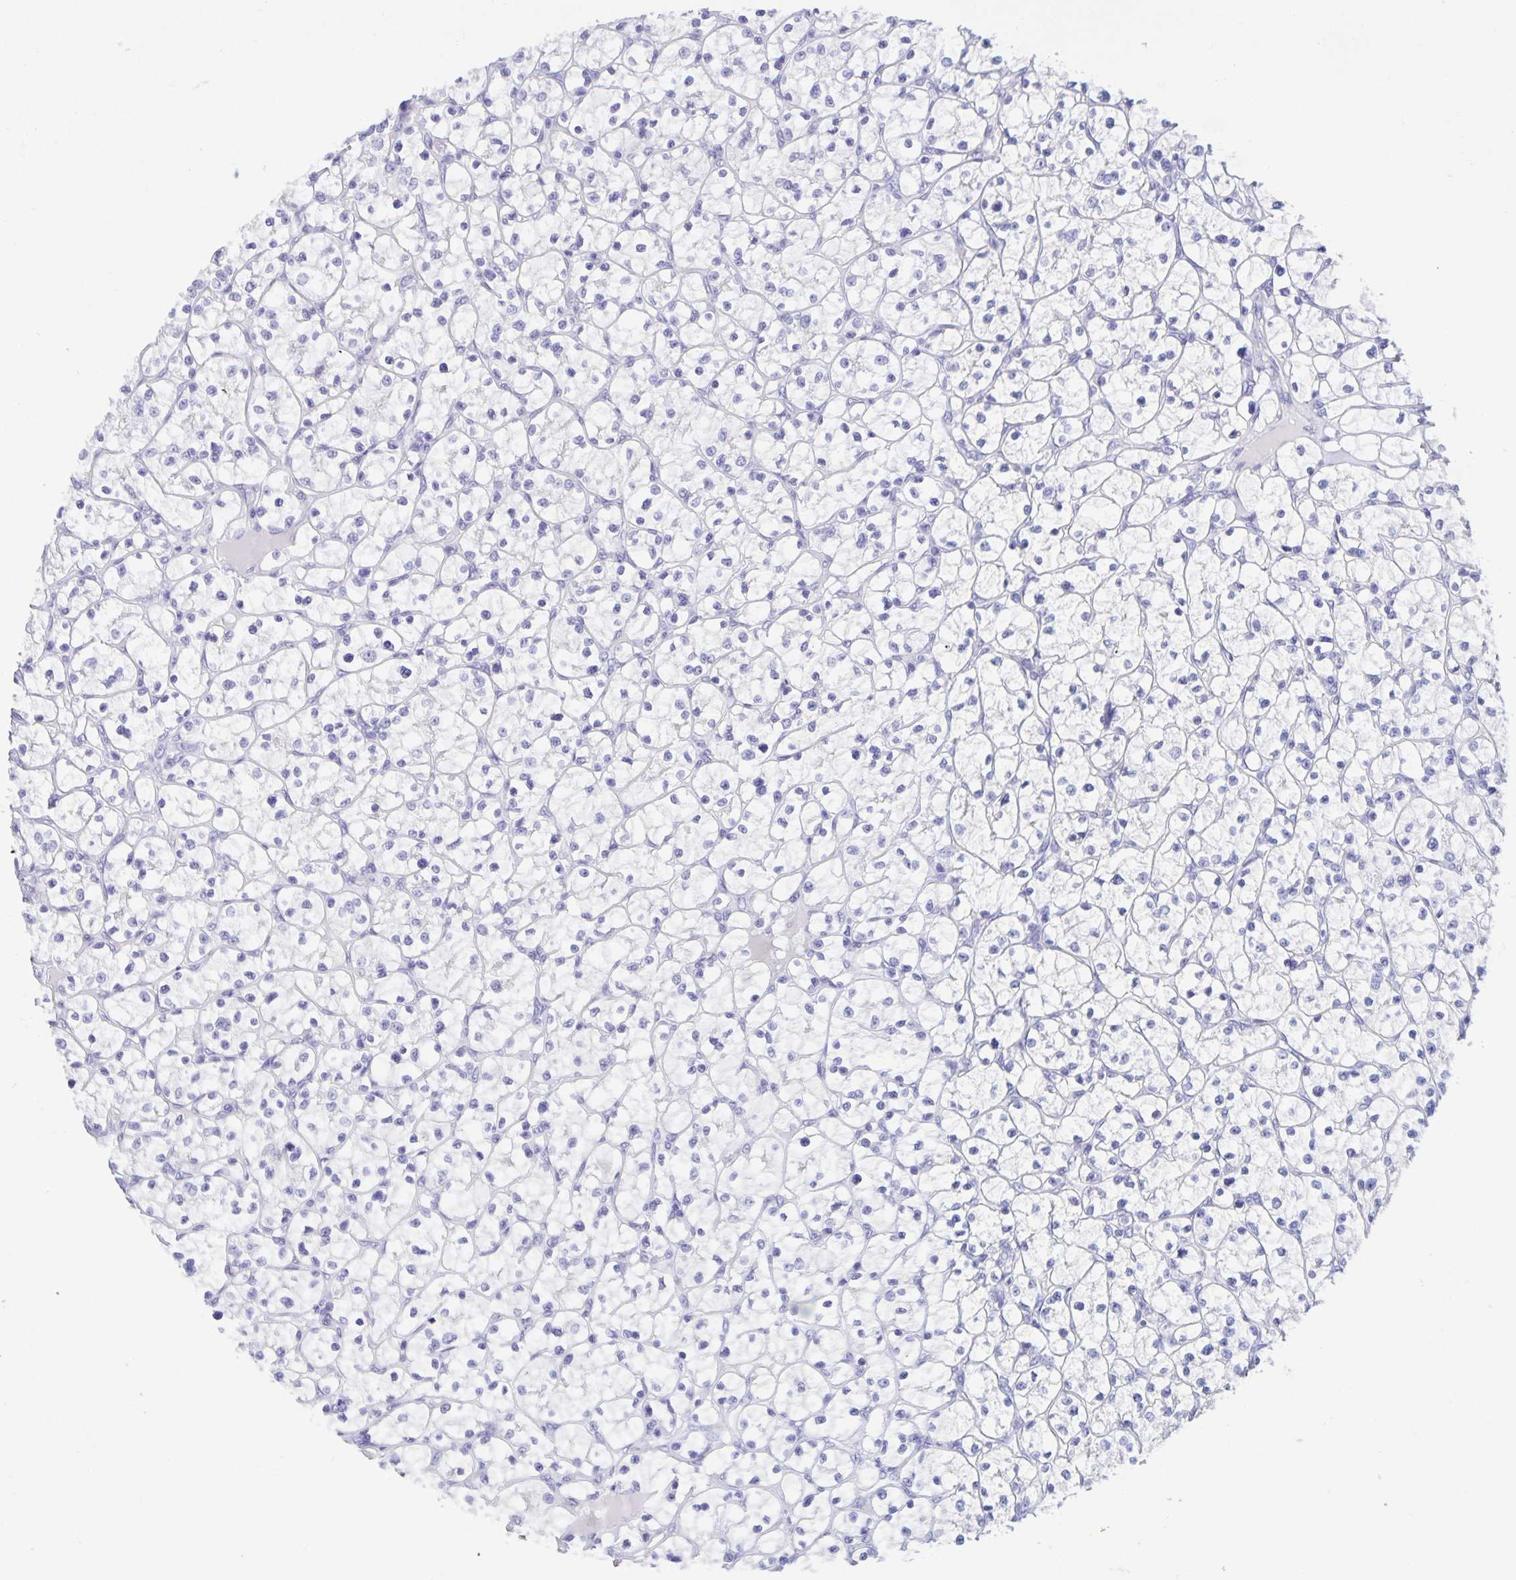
{"staining": {"intensity": "negative", "quantity": "none", "location": "none"}, "tissue": "renal cancer", "cell_type": "Tumor cells", "image_type": "cancer", "snomed": [{"axis": "morphology", "description": "Adenocarcinoma, NOS"}, {"axis": "topography", "description": "Kidney"}], "caption": "This is an immunohistochemistry (IHC) histopathology image of human adenocarcinoma (renal). There is no expression in tumor cells.", "gene": "TGIF2LX", "patient": {"sex": "female", "age": 64}}